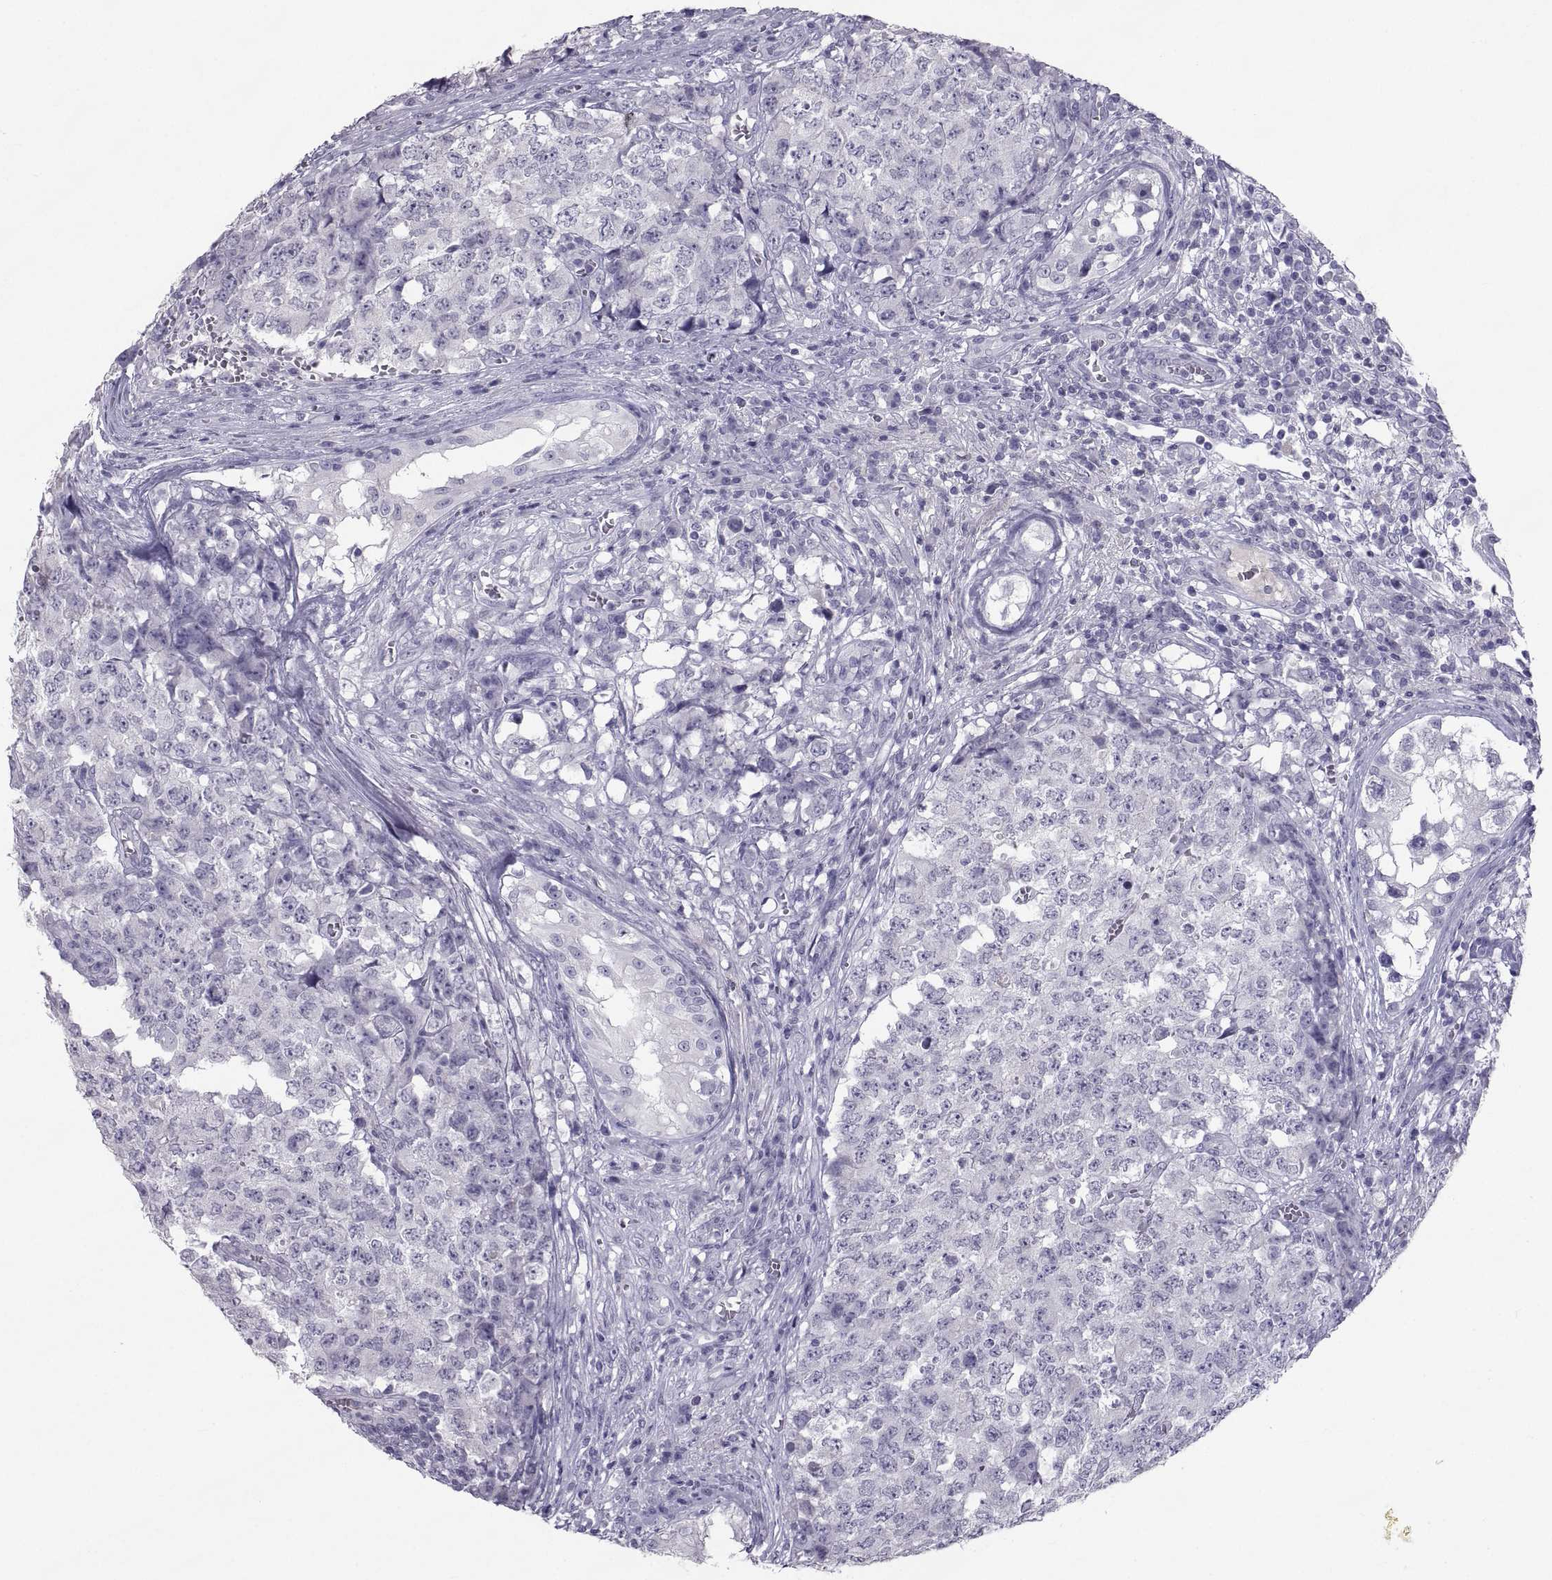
{"staining": {"intensity": "negative", "quantity": "none", "location": "none"}, "tissue": "testis cancer", "cell_type": "Tumor cells", "image_type": "cancer", "snomed": [{"axis": "morphology", "description": "Carcinoma, Embryonal, NOS"}, {"axis": "topography", "description": "Testis"}], "caption": "Immunohistochemistry of testis cancer exhibits no positivity in tumor cells. Nuclei are stained in blue.", "gene": "IGSF1", "patient": {"sex": "male", "age": 23}}